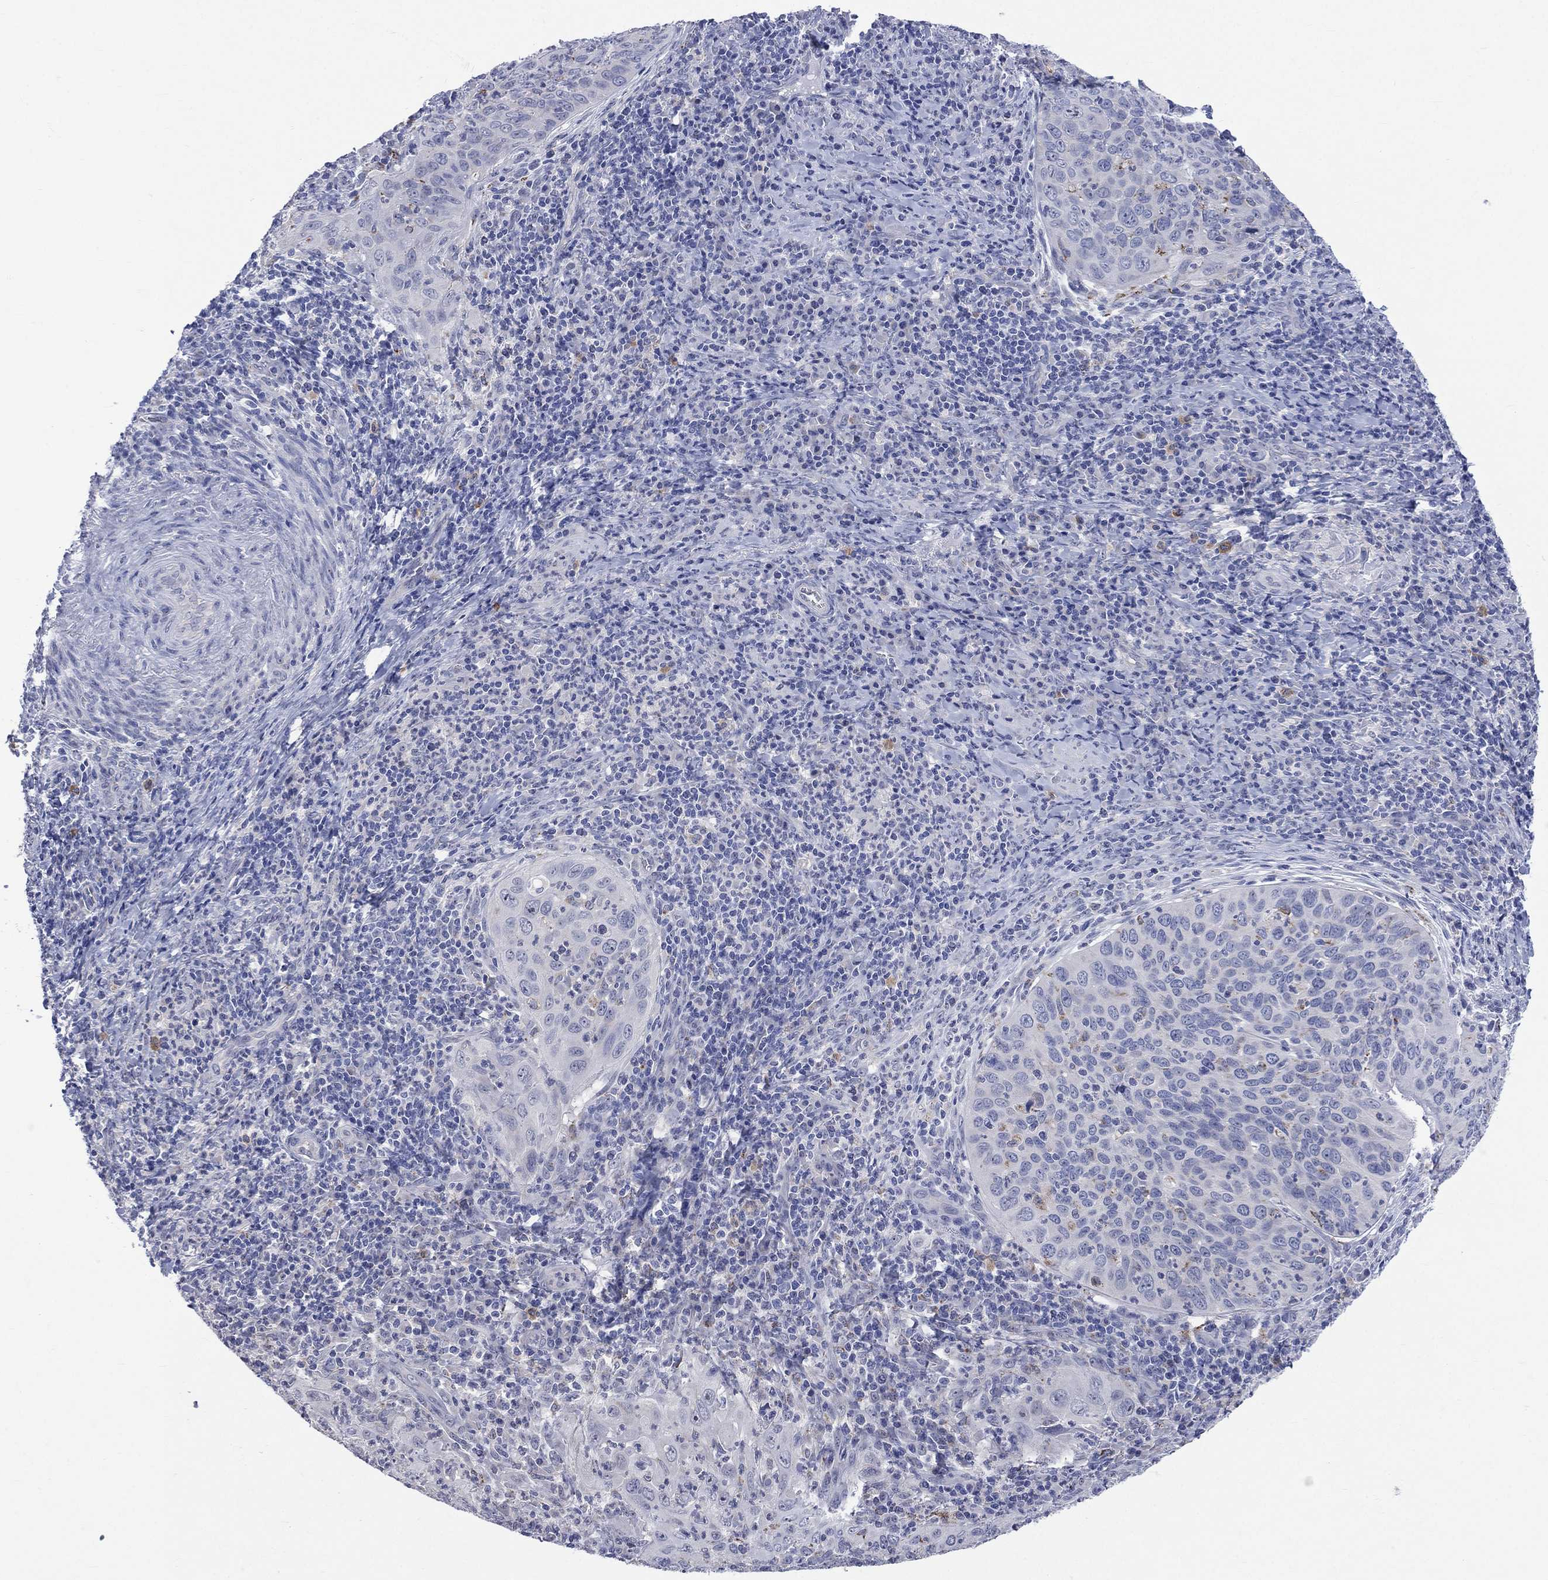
{"staining": {"intensity": "negative", "quantity": "none", "location": "none"}, "tissue": "cervical cancer", "cell_type": "Tumor cells", "image_type": "cancer", "snomed": [{"axis": "morphology", "description": "Squamous cell carcinoma, NOS"}, {"axis": "topography", "description": "Cervix"}], "caption": "Human cervical squamous cell carcinoma stained for a protein using IHC shows no positivity in tumor cells.", "gene": "AKAP3", "patient": {"sex": "female", "age": 26}}